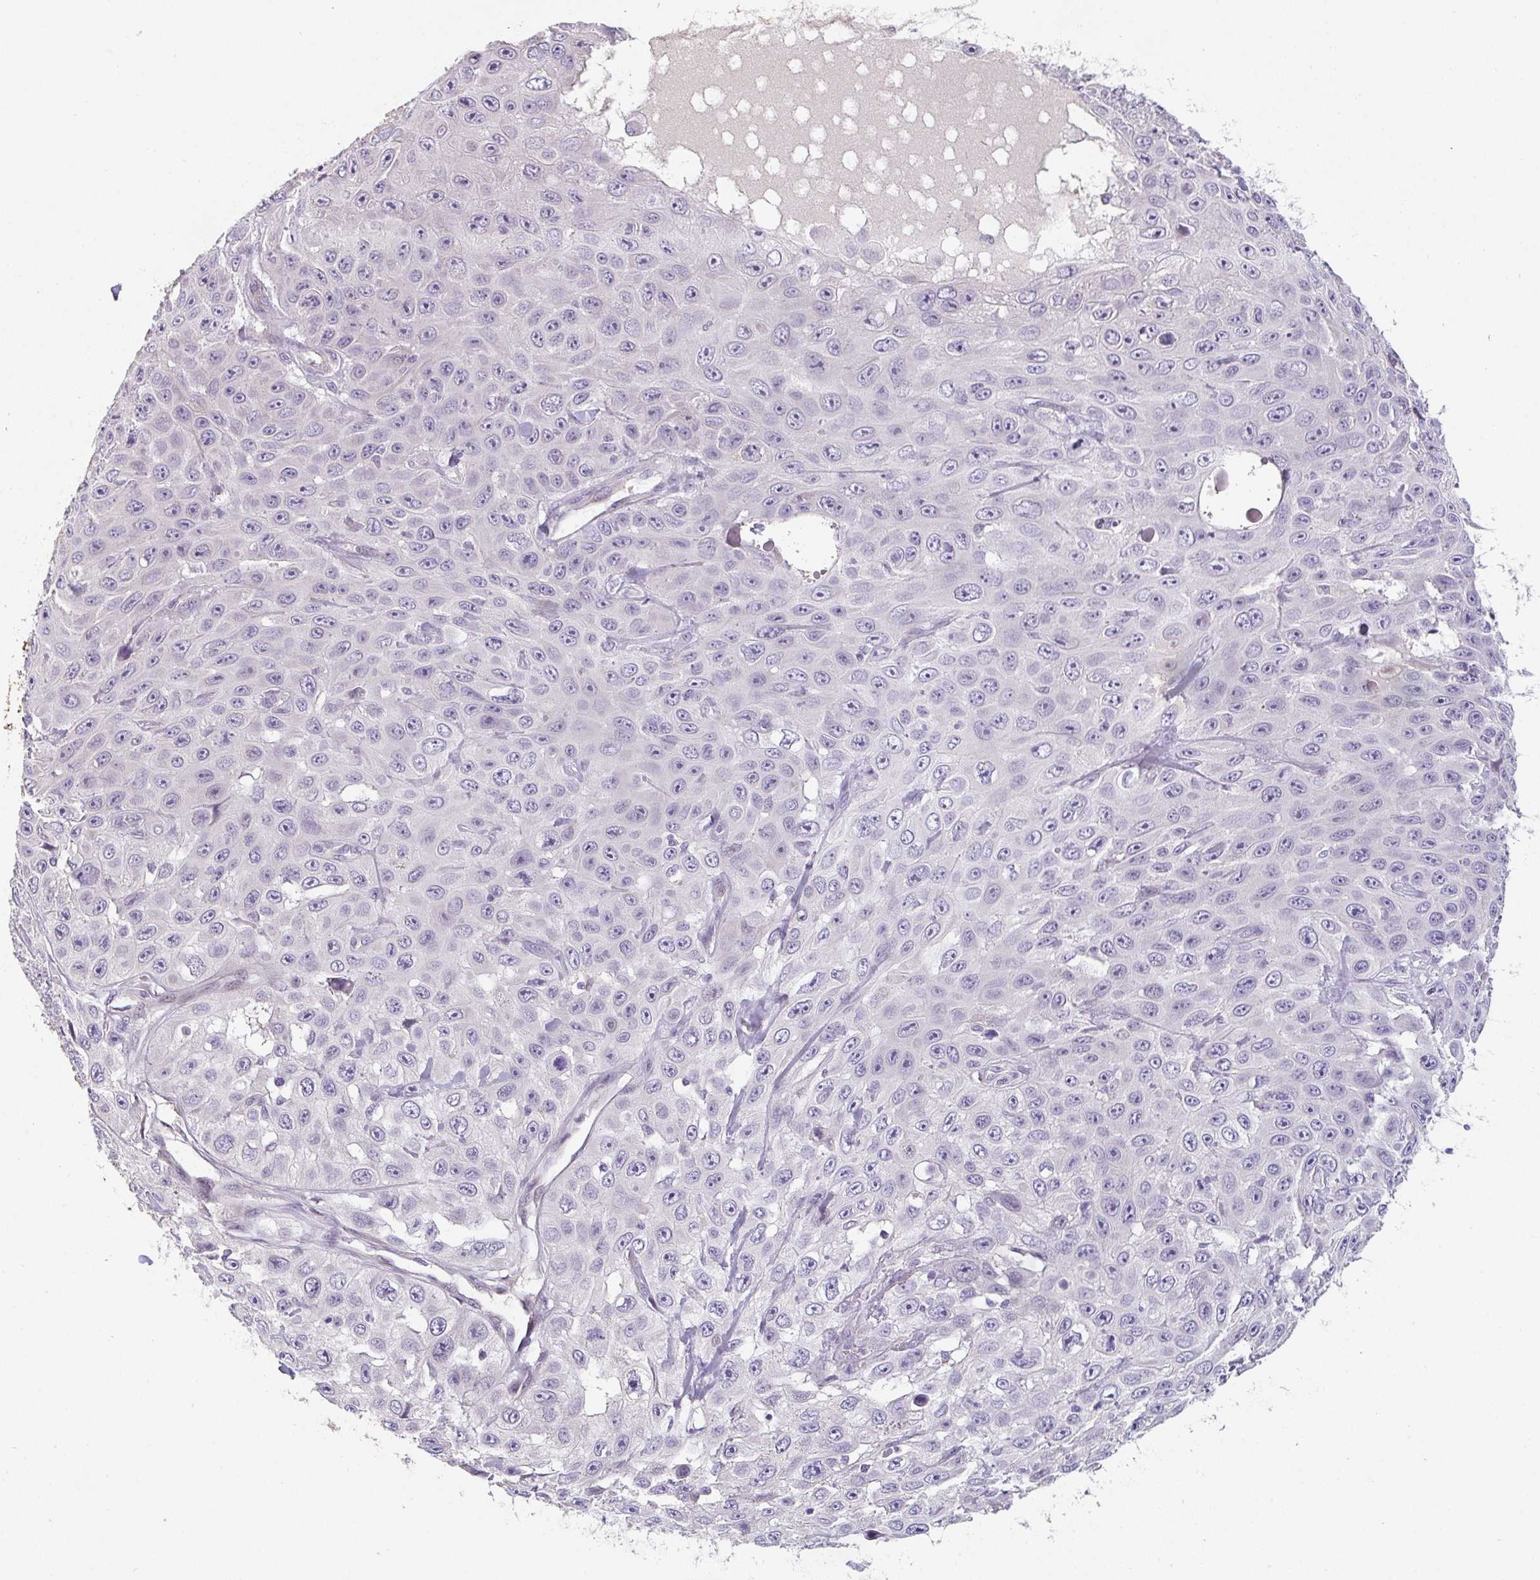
{"staining": {"intensity": "negative", "quantity": "none", "location": "none"}, "tissue": "skin cancer", "cell_type": "Tumor cells", "image_type": "cancer", "snomed": [{"axis": "morphology", "description": "Squamous cell carcinoma, NOS"}, {"axis": "topography", "description": "Skin"}], "caption": "The histopathology image demonstrates no staining of tumor cells in skin cancer. (DAB immunohistochemistry (IHC) with hematoxylin counter stain).", "gene": "TNFRSF10A", "patient": {"sex": "male", "age": 82}}